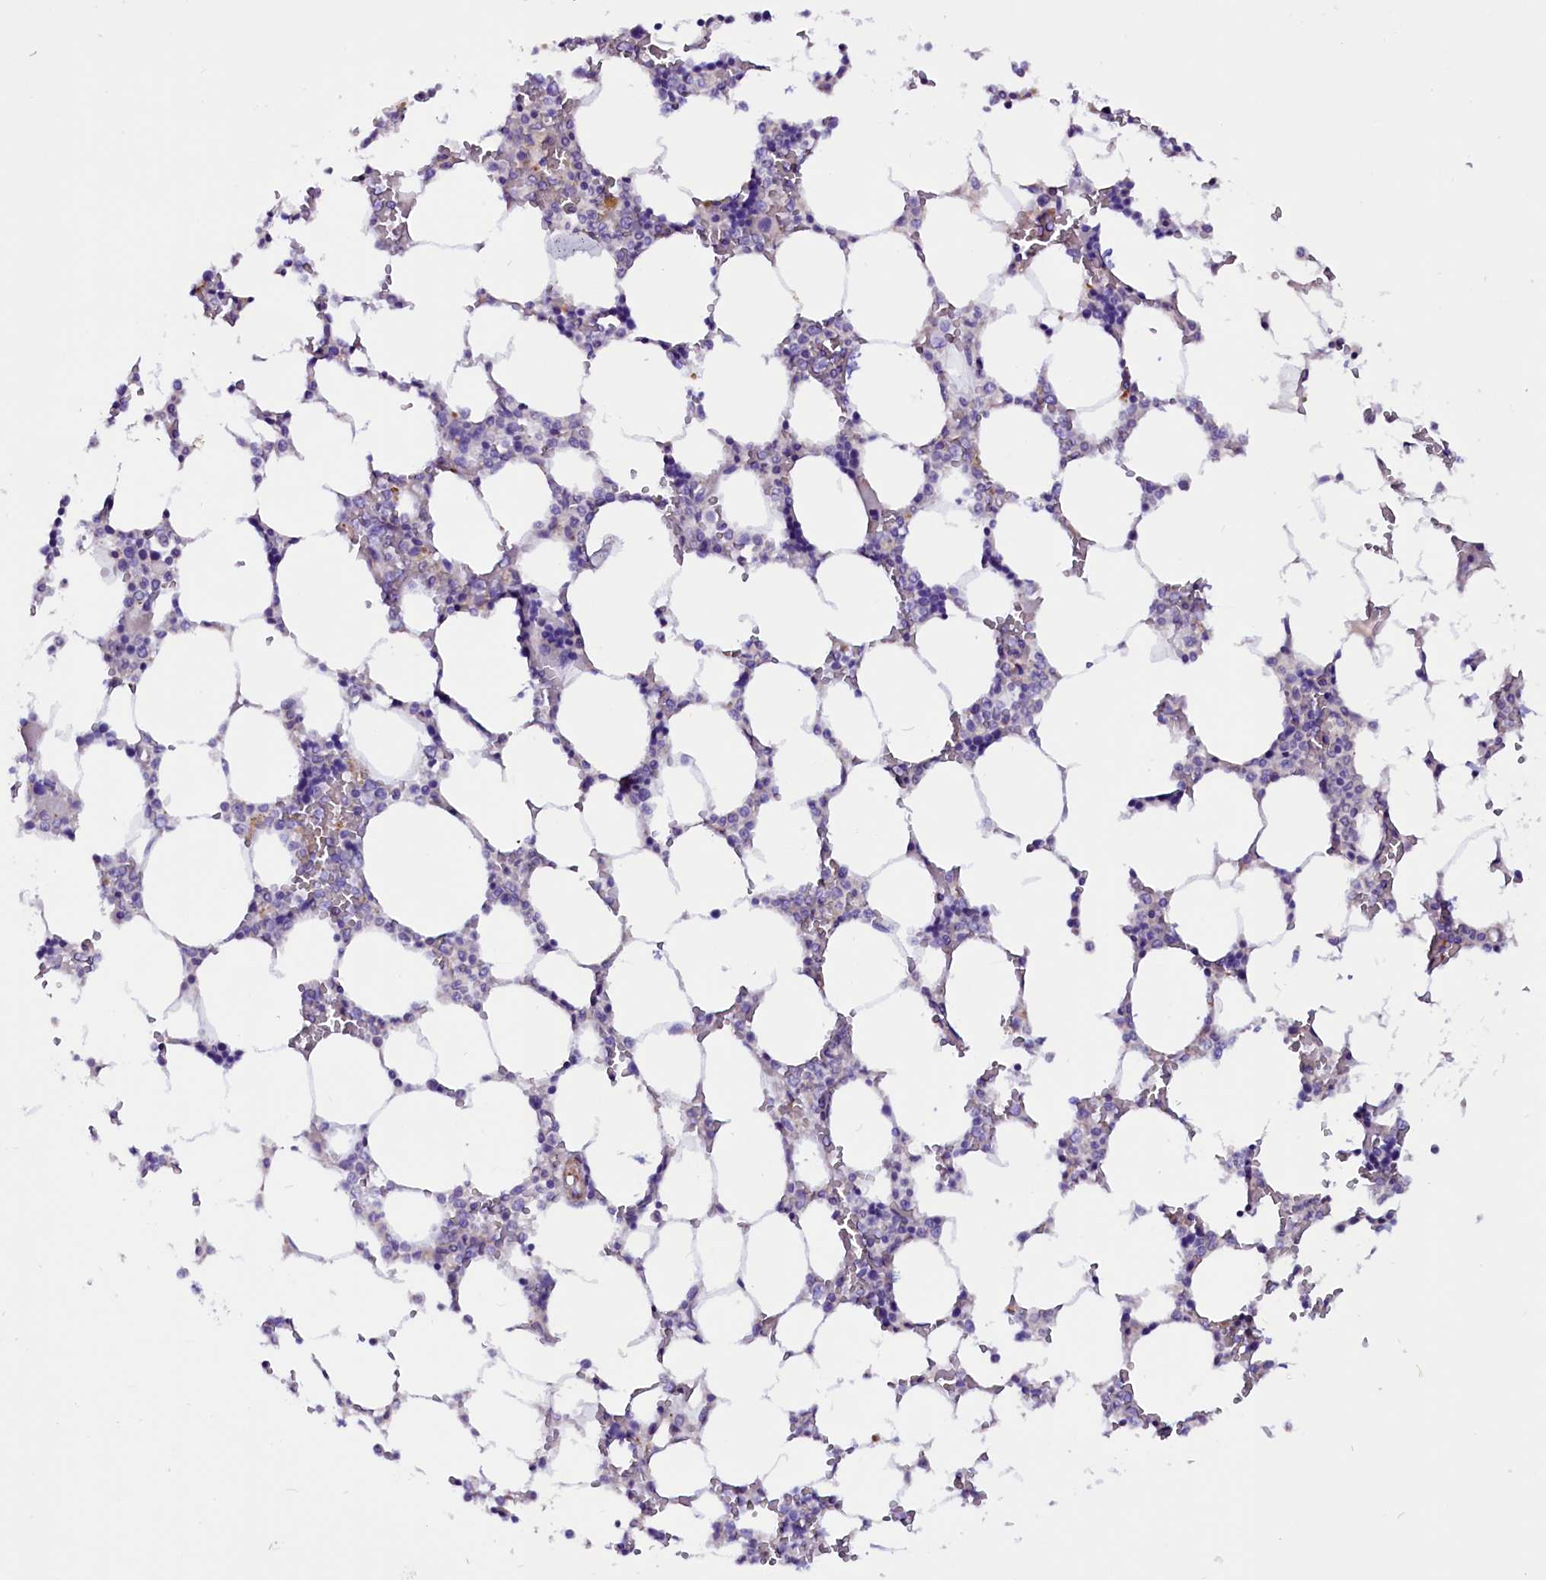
{"staining": {"intensity": "moderate", "quantity": "<25%", "location": "cytoplasmic/membranous"}, "tissue": "bone marrow", "cell_type": "Hematopoietic cells", "image_type": "normal", "snomed": [{"axis": "morphology", "description": "Normal tissue, NOS"}, {"axis": "topography", "description": "Bone marrow"}], "caption": "Hematopoietic cells exhibit moderate cytoplasmic/membranous staining in approximately <25% of cells in benign bone marrow.", "gene": "ZNF749", "patient": {"sex": "male", "age": 64}}